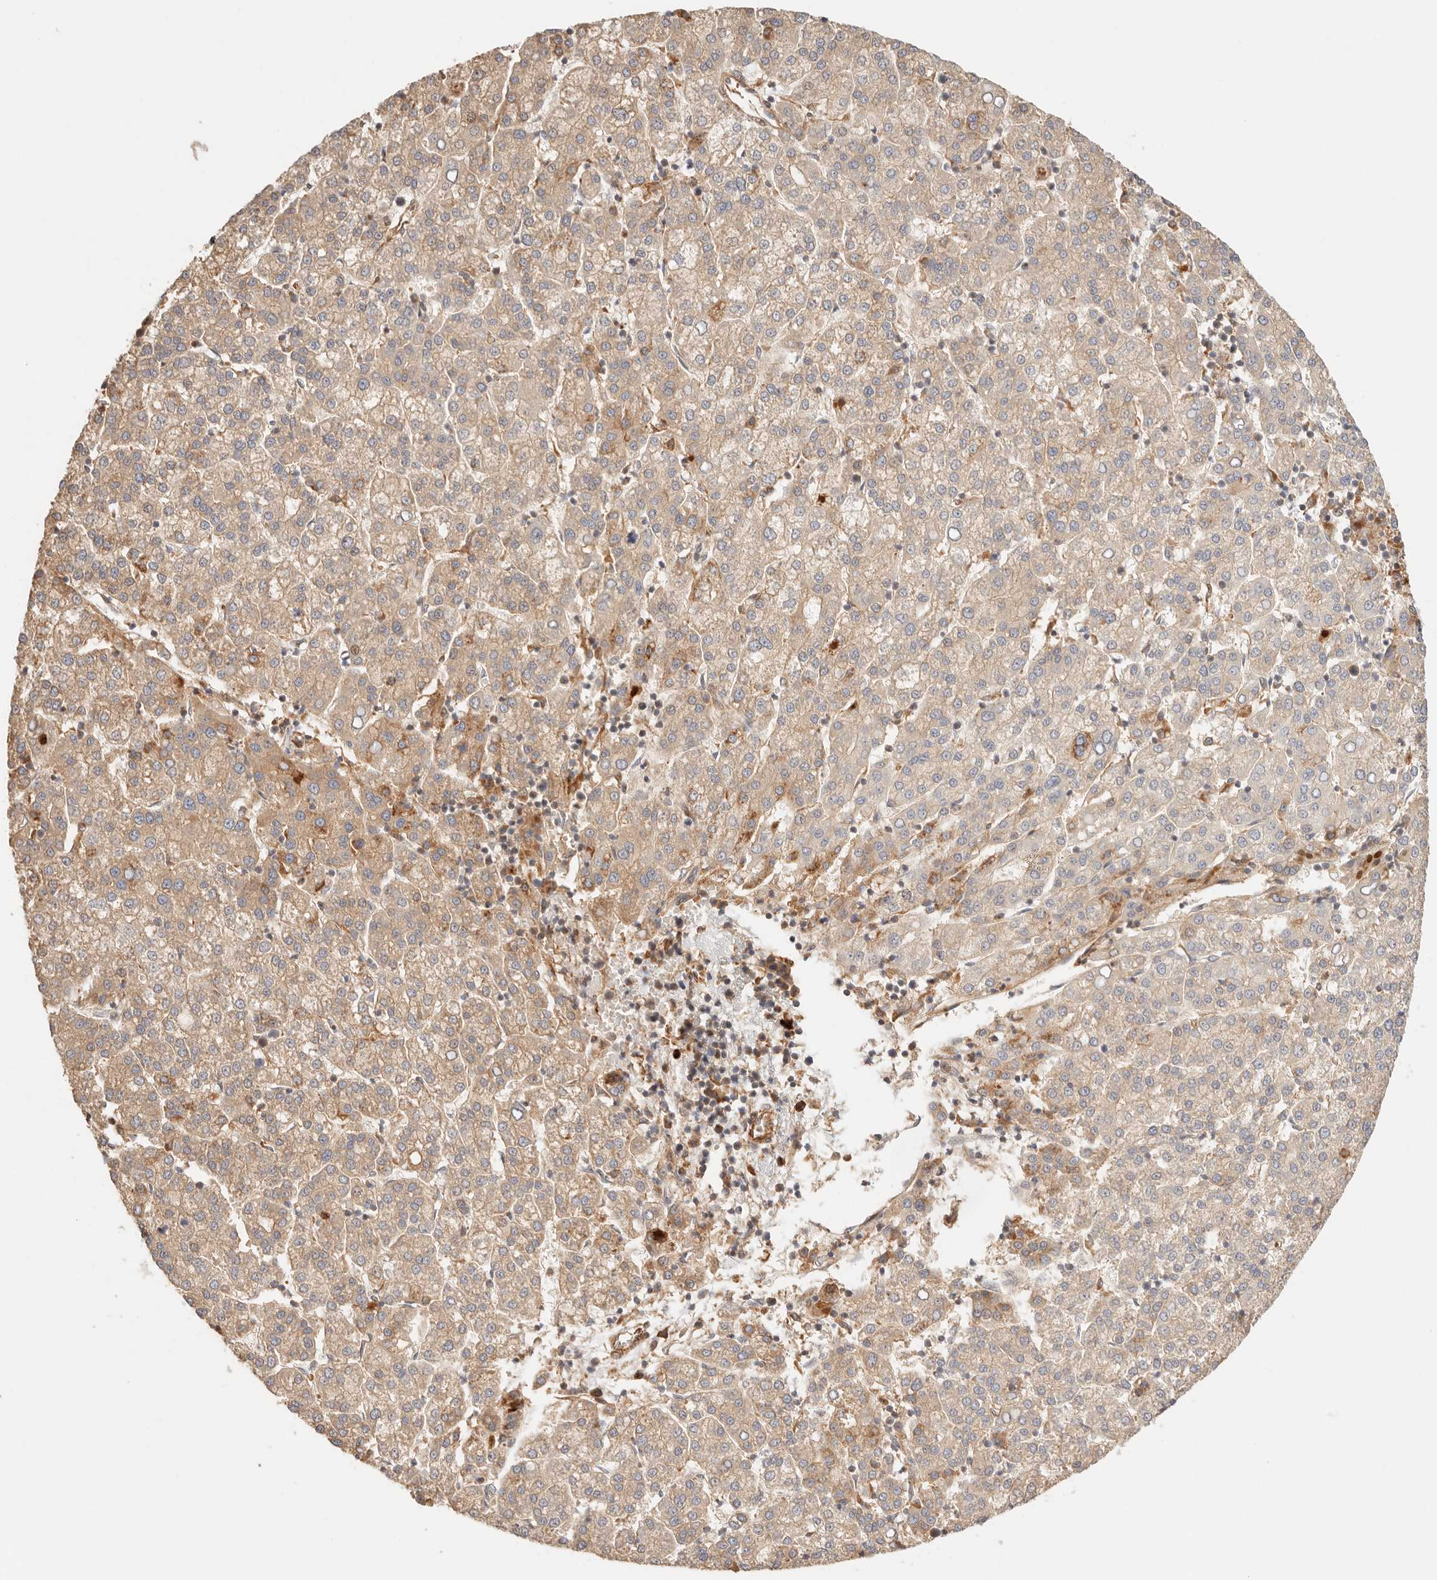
{"staining": {"intensity": "moderate", "quantity": ">75%", "location": "cytoplasmic/membranous"}, "tissue": "liver cancer", "cell_type": "Tumor cells", "image_type": "cancer", "snomed": [{"axis": "morphology", "description": "Carcinoma, Hepatocellular, NOS"}, {"axis": "topography", "description": "Liver"}], "caption": "Liver cancer stained with a brown dye demonstrates moderate cytoplasmic/membranous positive positivity in about >75% of tumor cells.", "gene": "IL1R2", "patient": {"sex": "female", "age": 58}}